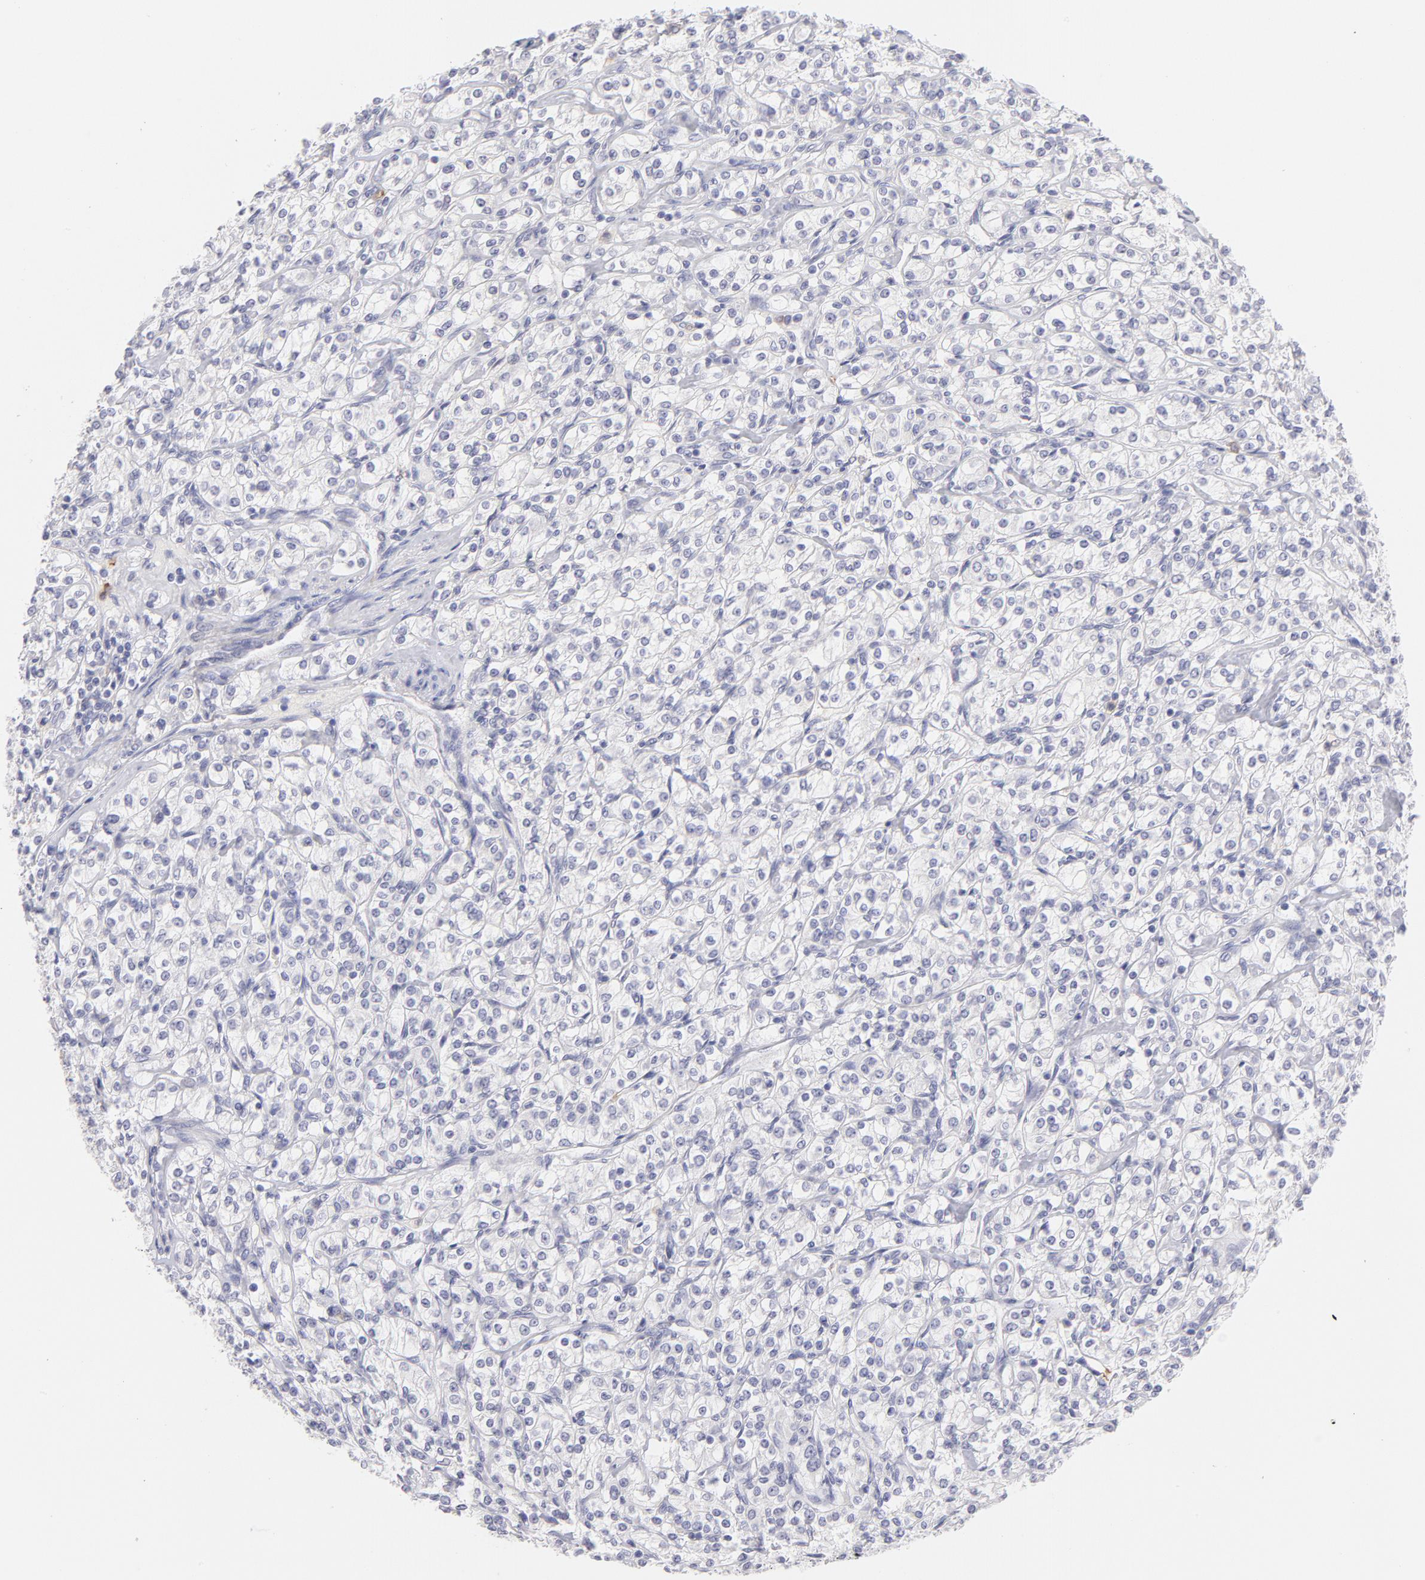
{"staining": {"intensity": "negative", "quantity": "none", "location": "none"}, "tissue": "renal cancer", "cell_type": "Tumor cells", "image_type": "cancer", "snomed": [{"axis": "morphology", "description": "Adenocarcinoma, NOS"}, {"axis": "topography", "description": "Kidney"}], "caption": "The photomicrograph displays no staining of tumor cells in renal adenocarcinoma.", "gene": "LTB4R", "patient": {"sex": "male", "age": 77}}